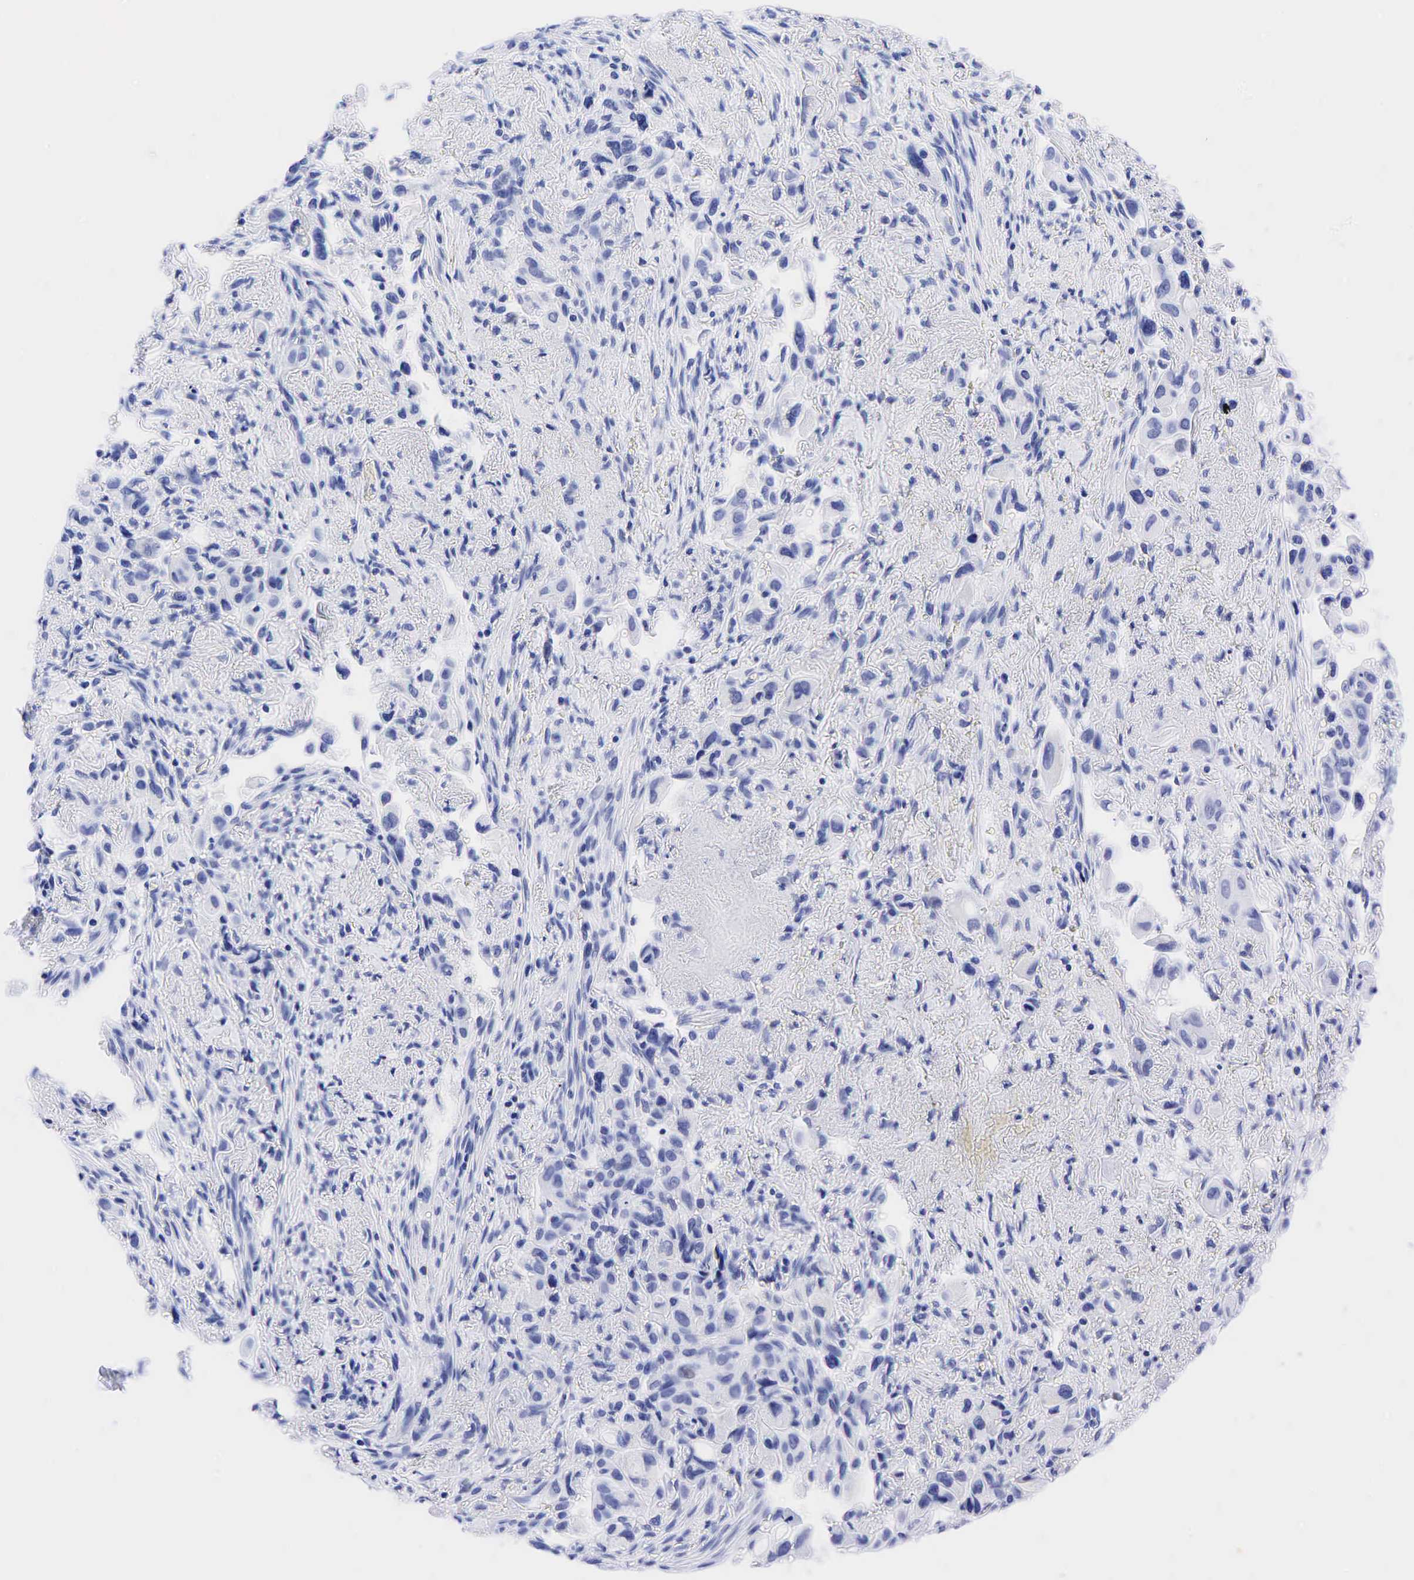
{"staining": {"intensity": "negative", "quantity": "none", "location": "none"}, "tissue": "lung cancer", "cell_type": "Tumor cells", "image_type": "cancer", "snomed": [{"axis": "morphology", "description": "Adenocarcinoma, NOS"}, {"axis": "topography", "description": "Lung"}], "caption": "This is a photomicrograph of IHC staining of lung cancer (adenocarcinoma), which shows no positivity in tumor cells.", "gene": "CHGA", "patient": {"sex": "male", "age": 68}}